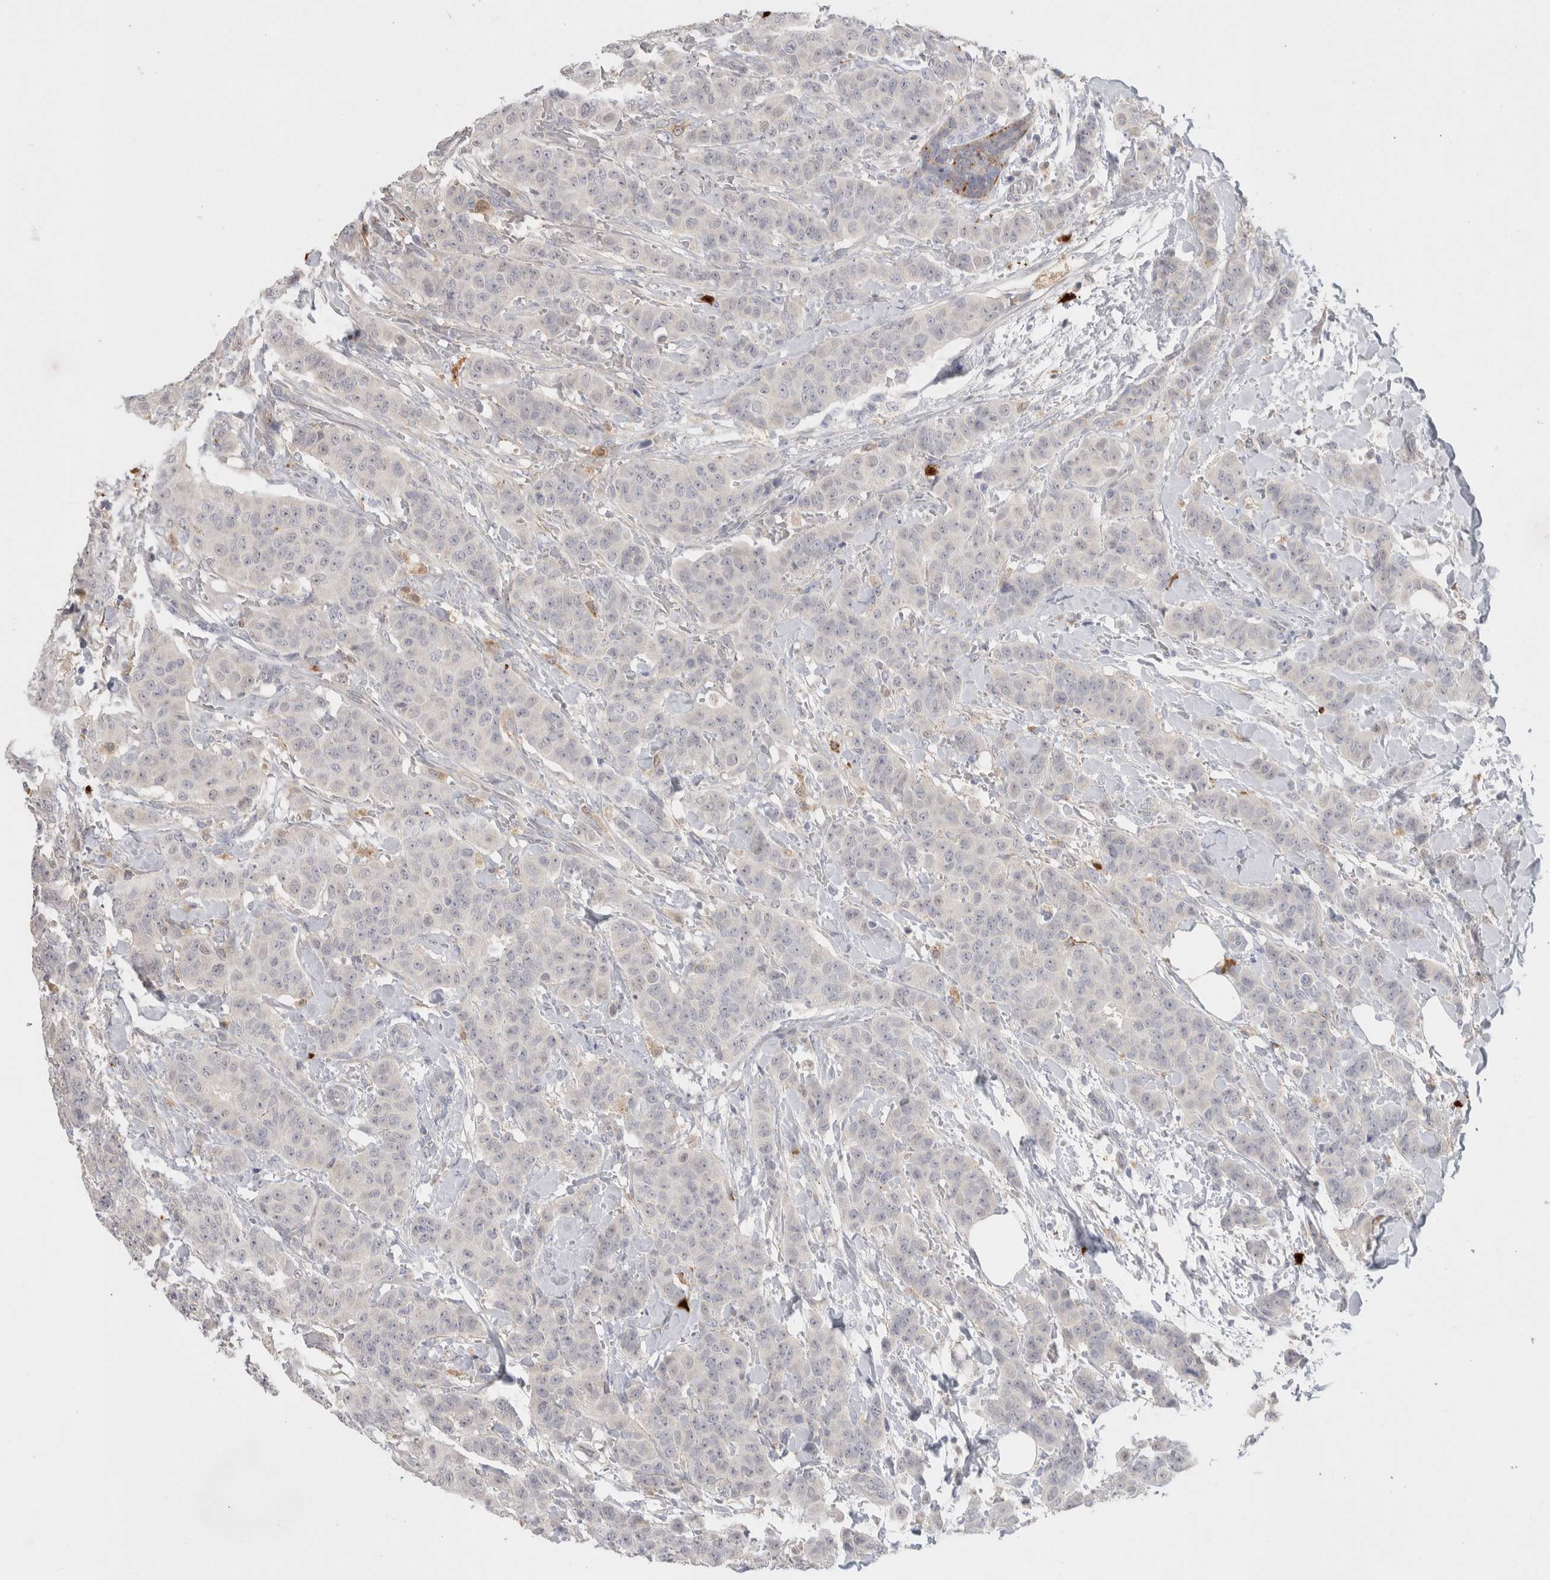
{"staining": {"intensity": "negative", "quantity": "none", "location": "none"}, "tissue": "breast cancer", "cell_type": "Tumor cells", "image_type": "cancer", "snomed": [{"axis": "morphology", "description": "Normal tissue, NOS"}, {"axis": "morphology", "description": "Duct carcinoma"}, {"axis": "topography", "description": "Breast"}], "caption": "Immunohistochemistry (IHC) of human intraductal carcinoma (breast) reveals no staining in tumor cells.", "gene": "HPGDS", "patient": {"sex": "female", "age": 40}}